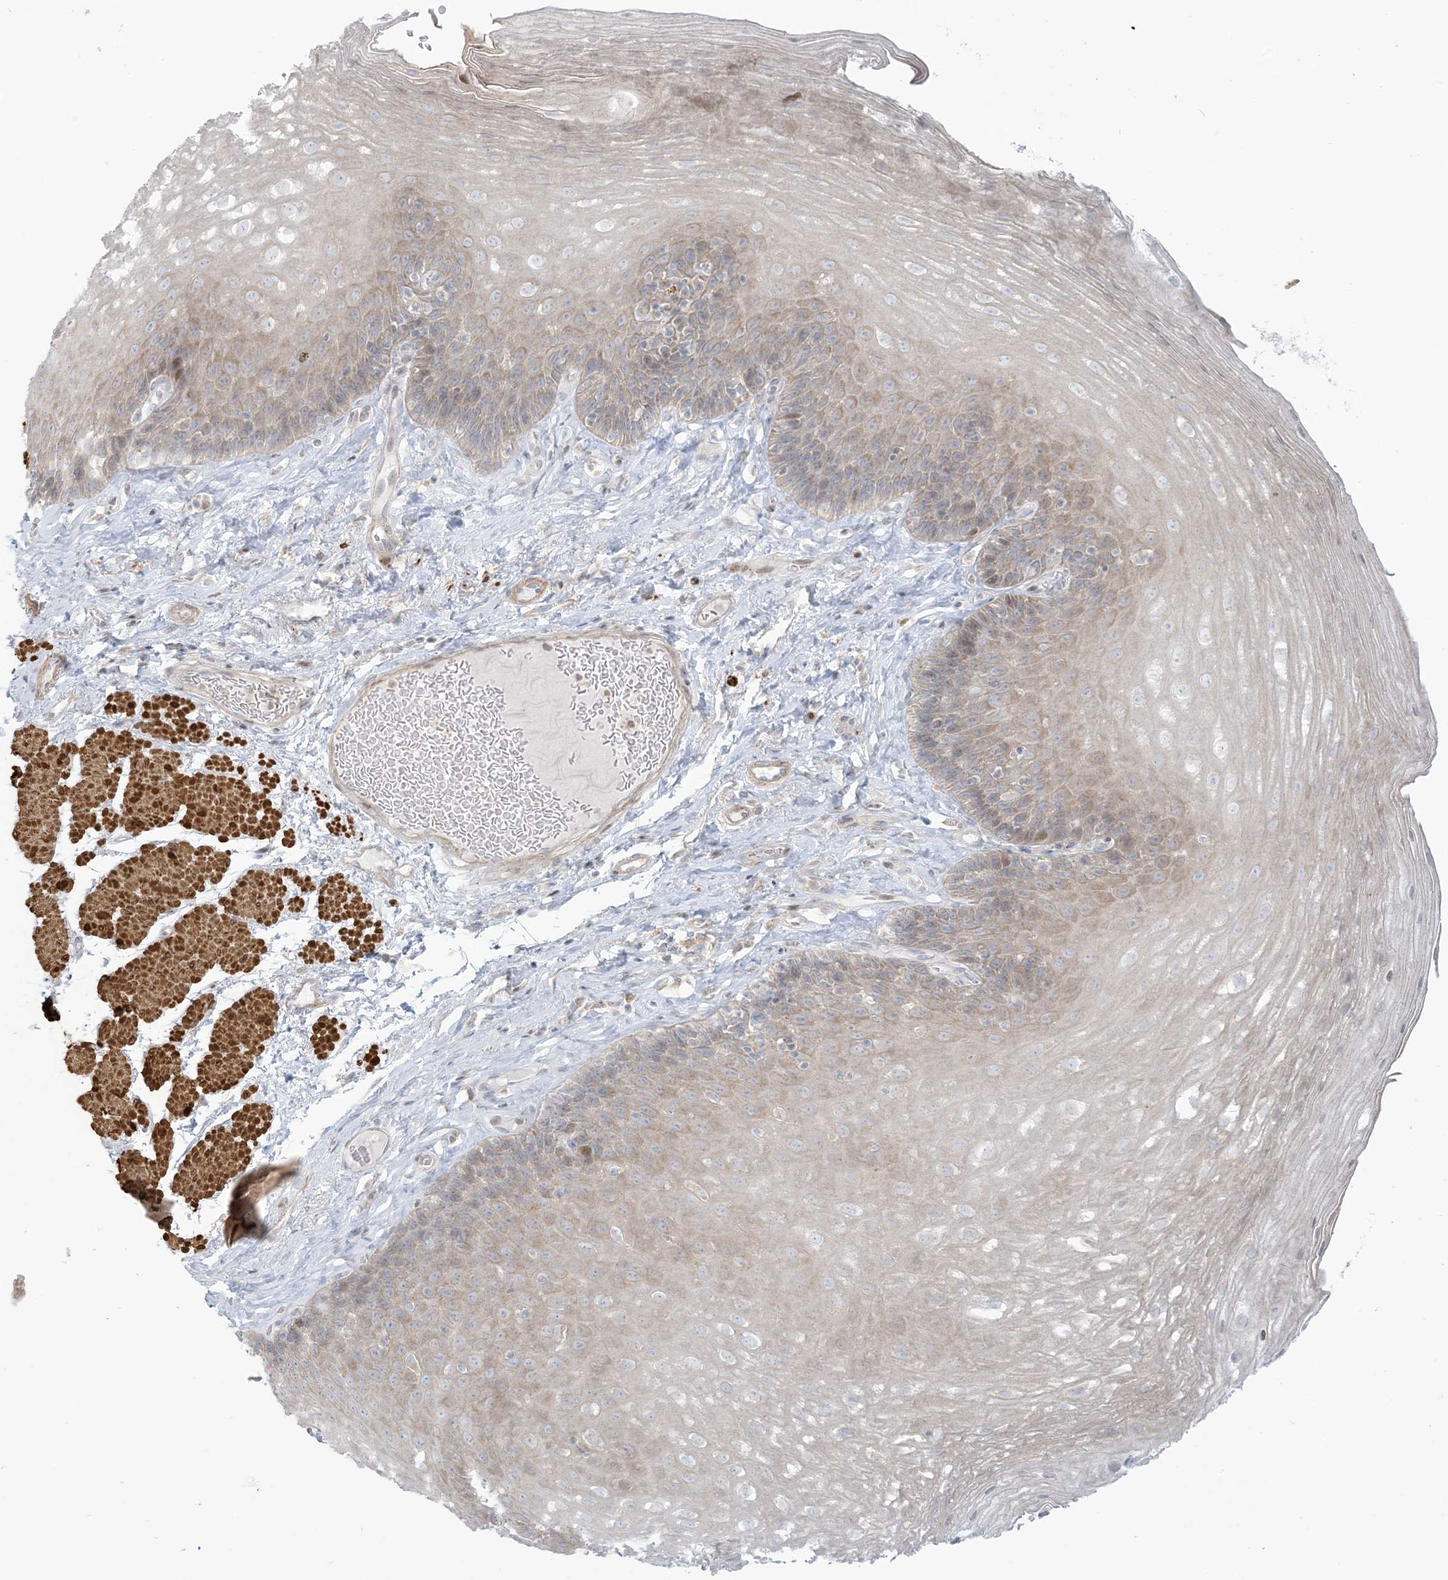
{"staining": {"intensity": "weak", "quantity": "25%-75%", "location": "cytoplasmic/membranous"}, "tissue": "esophagus", "cell_type": "Squamous epithelial cells", "image_type": "normal", "snomed": [{"axis": "morphology", "description": "Normal tissue, NOS"}, {"axis": "topography", "description": "Esophagus"}], "caption": "DAB immunohistochemical staining of unremarkable esophagus reveals weak cytoplasmic/membranous protein staining in approximately 25%-75% of squamous epithelial cells. The staining is performed using DAB brown chromogen to label protein expression. The nuclei are counter-stained blue using hematoxylin.", "gene": "AFTPH", "patient": {"sex": "female", "age": 66}}